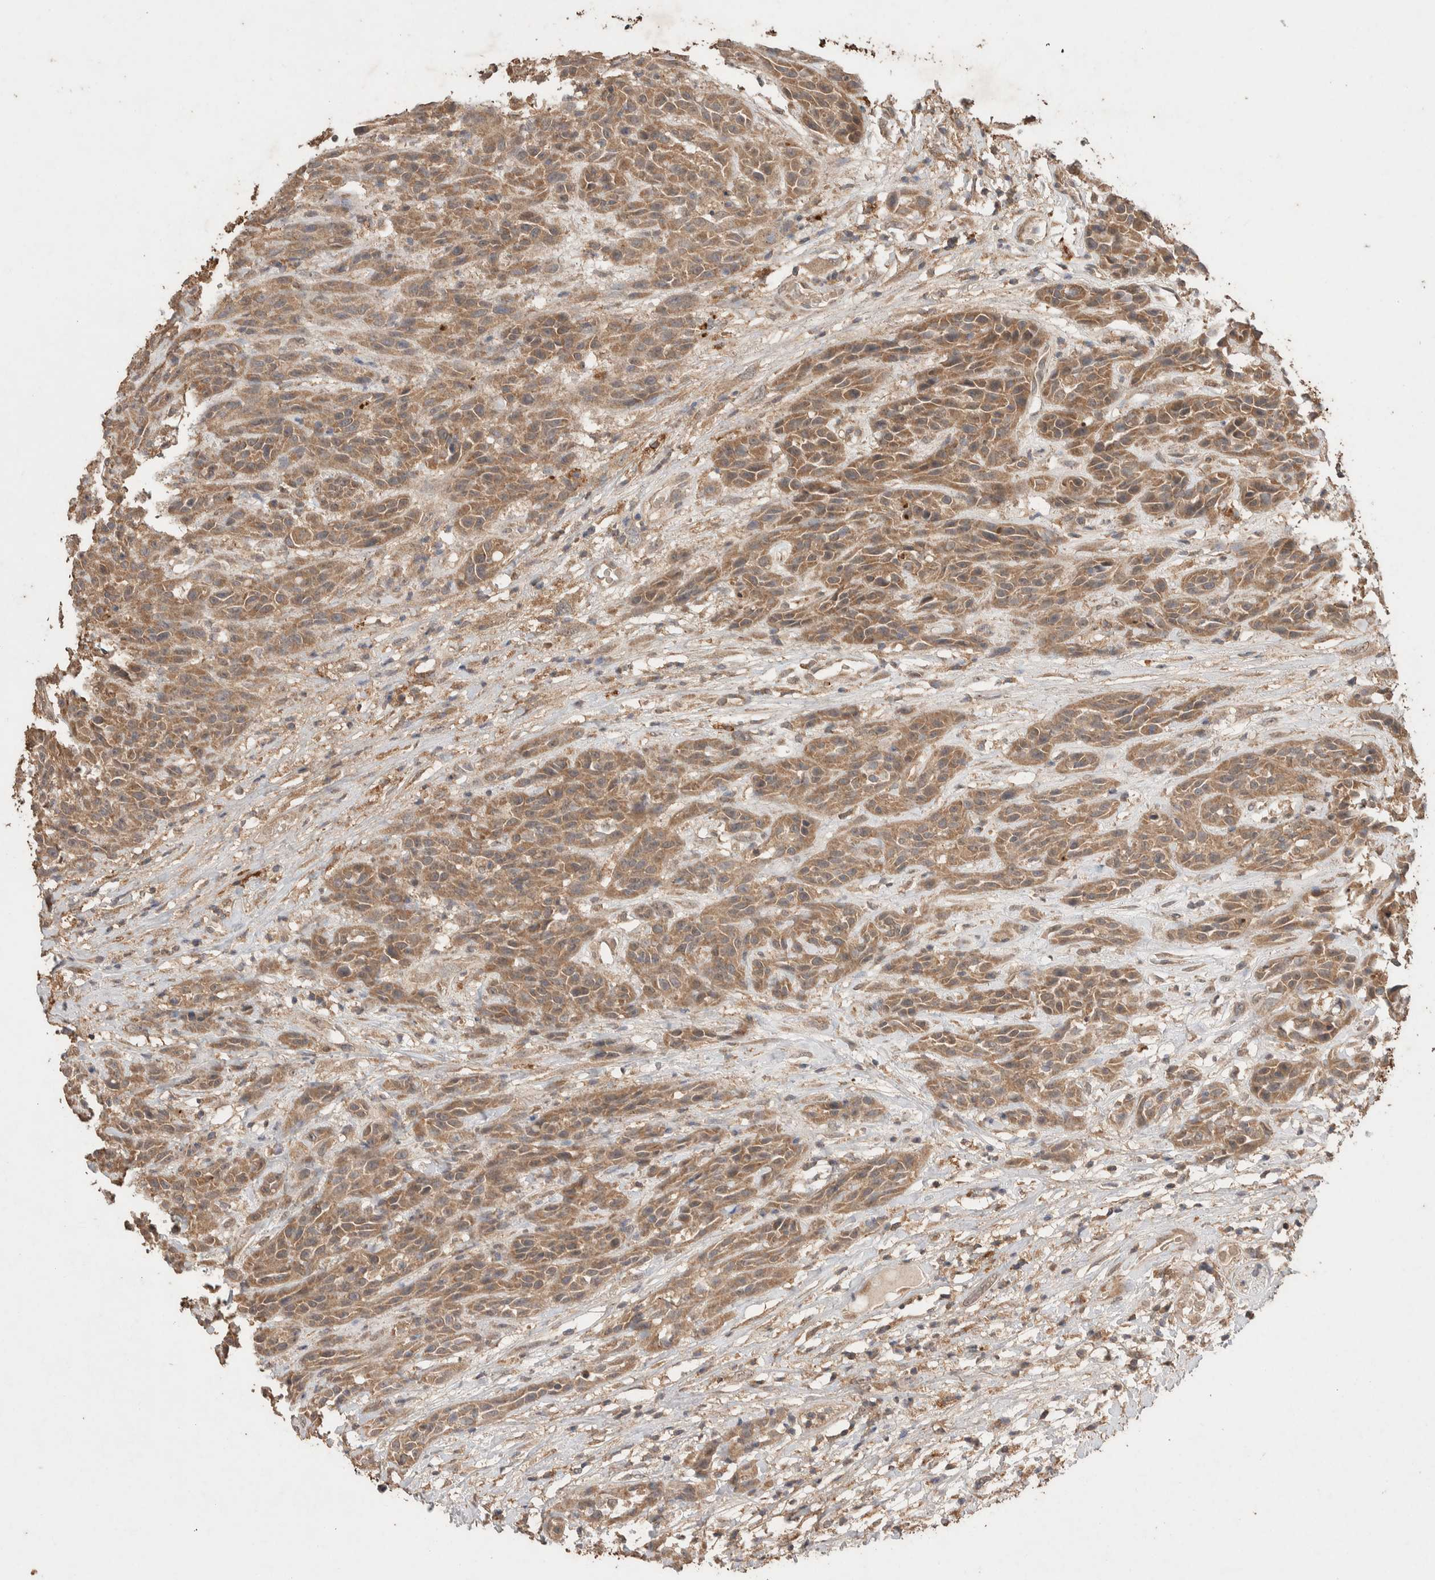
{"staining": {"intensity": "moderate", "quantity": ">75%", "location": "cytoplasmic/membranous"}, "tissue": "head and neck cancer", "cell_type": "Tumor cells", "image_type": "cancer", "snomed": [{"axis": "morphology", "description": "Normal tissue, NOS"}, {"axis": "morphology", "description": "Squamous cell carcinoma, NOS"}, {"axis": "topography", "description": "Cartilage tissue"}, {"axis": "topography", "description": "Head-Neck"}], "caption": "High-power microscopy captured an immunohistochemistry image of head and neck cancer, revealing moderate cytoplasmic/membranous expression in approximately >75% of tumor cells.", "gene": "KCNJ5", "patient": {"sex": "male", "age": 62}}